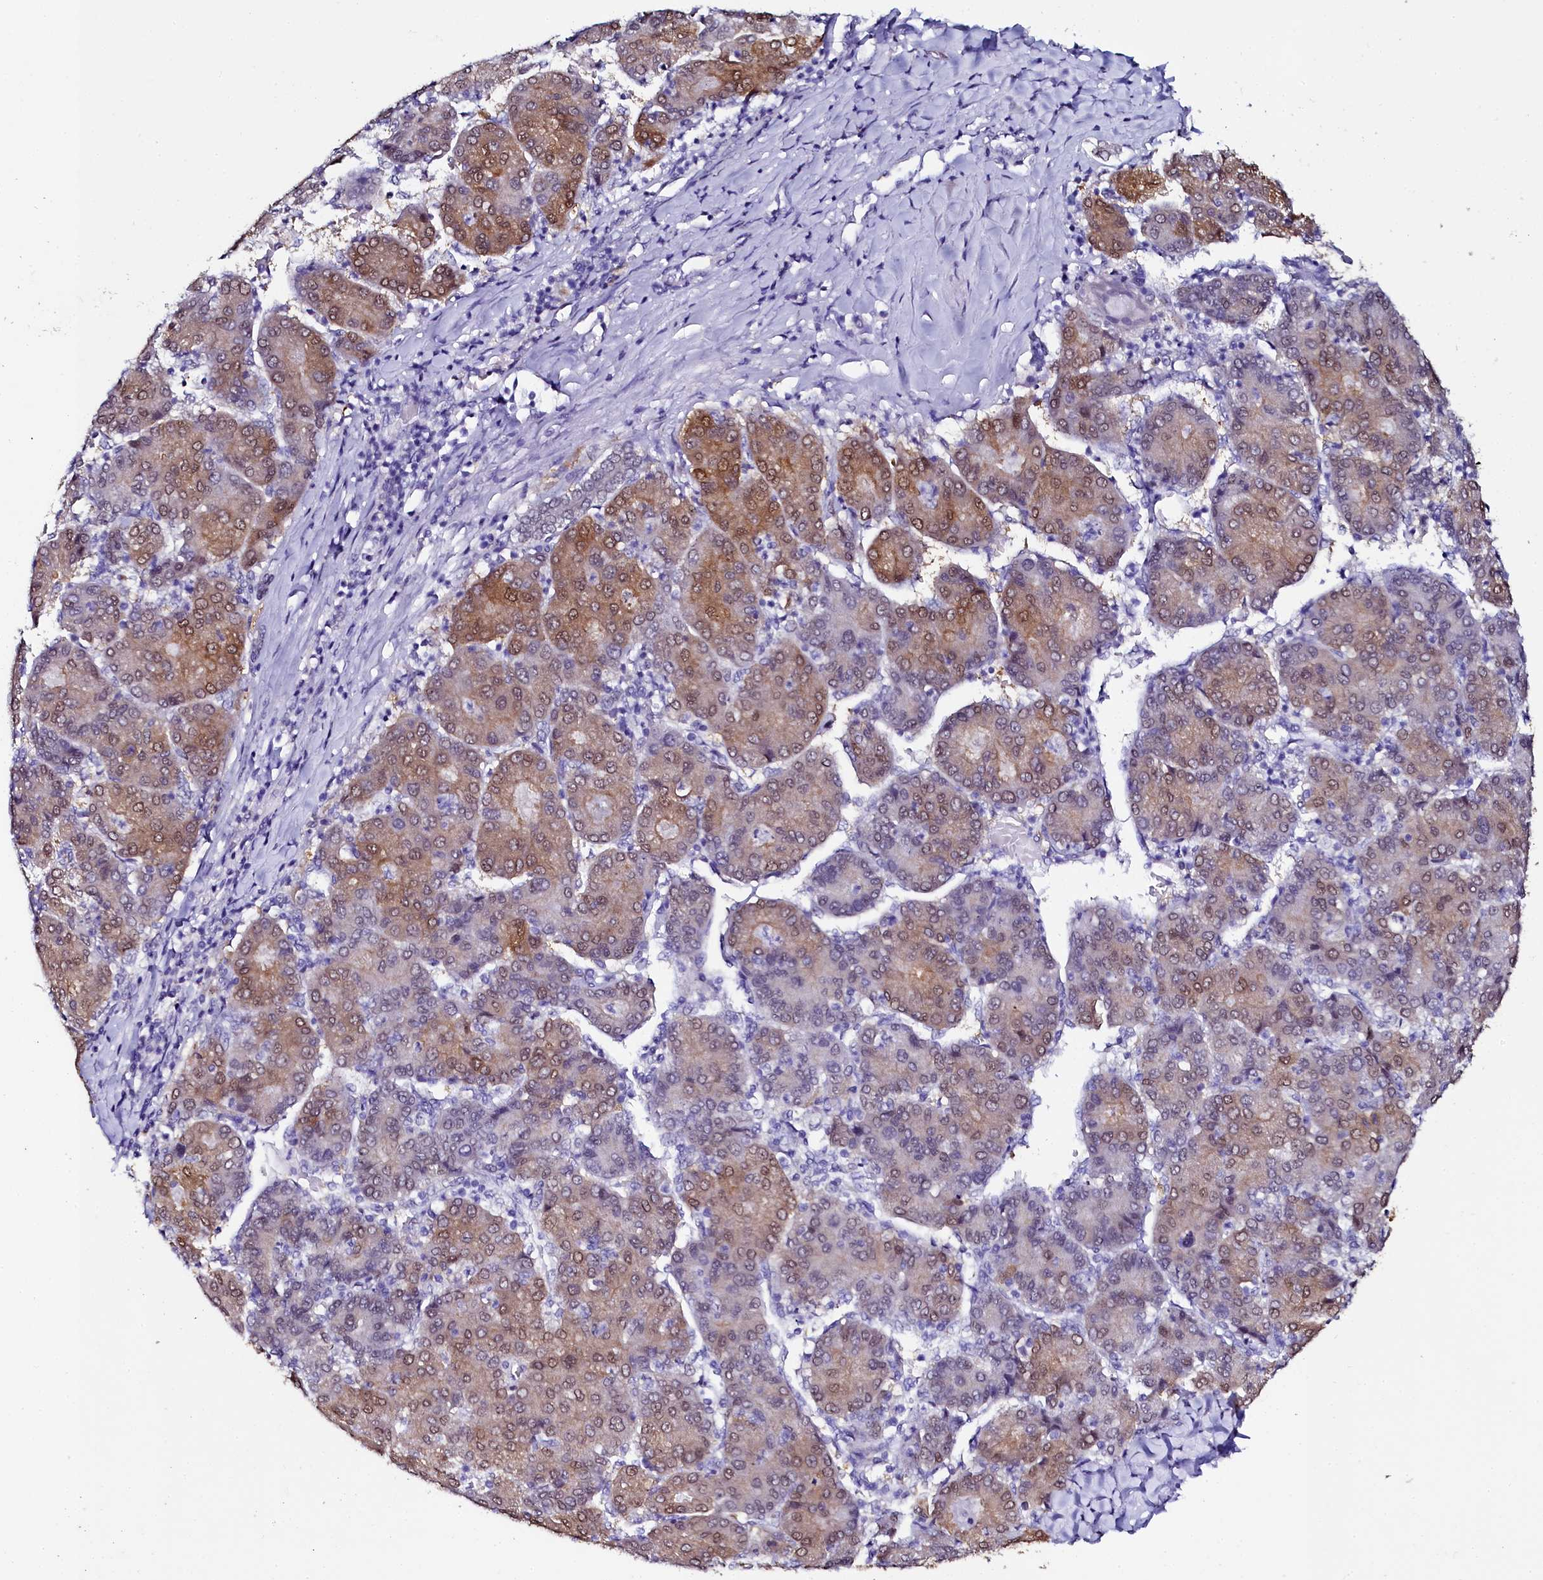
{"staining": {"intensity": "moderate", "quantity": "25%-75%", "location": "cytoplasmic/membranous,nuclear"}, "tissue": "liver cancer", "cell_type": "Tumor cells", "image_type": "cancer", "snomed": [{"axis": "morphology", "description": "Carcinoma, Hepatocellular, NOS"}, {"axis": "topography", "description": "Liver"}], "caption": "Hepatocellular carcinoma (liver) stained with IHC displays moderate cytoplasmic/membranous and nuclear positivity in approximately 25%-75% of tumor cells.", "gene": "SORD", "patient": {"sex": "male", "age": 65}}